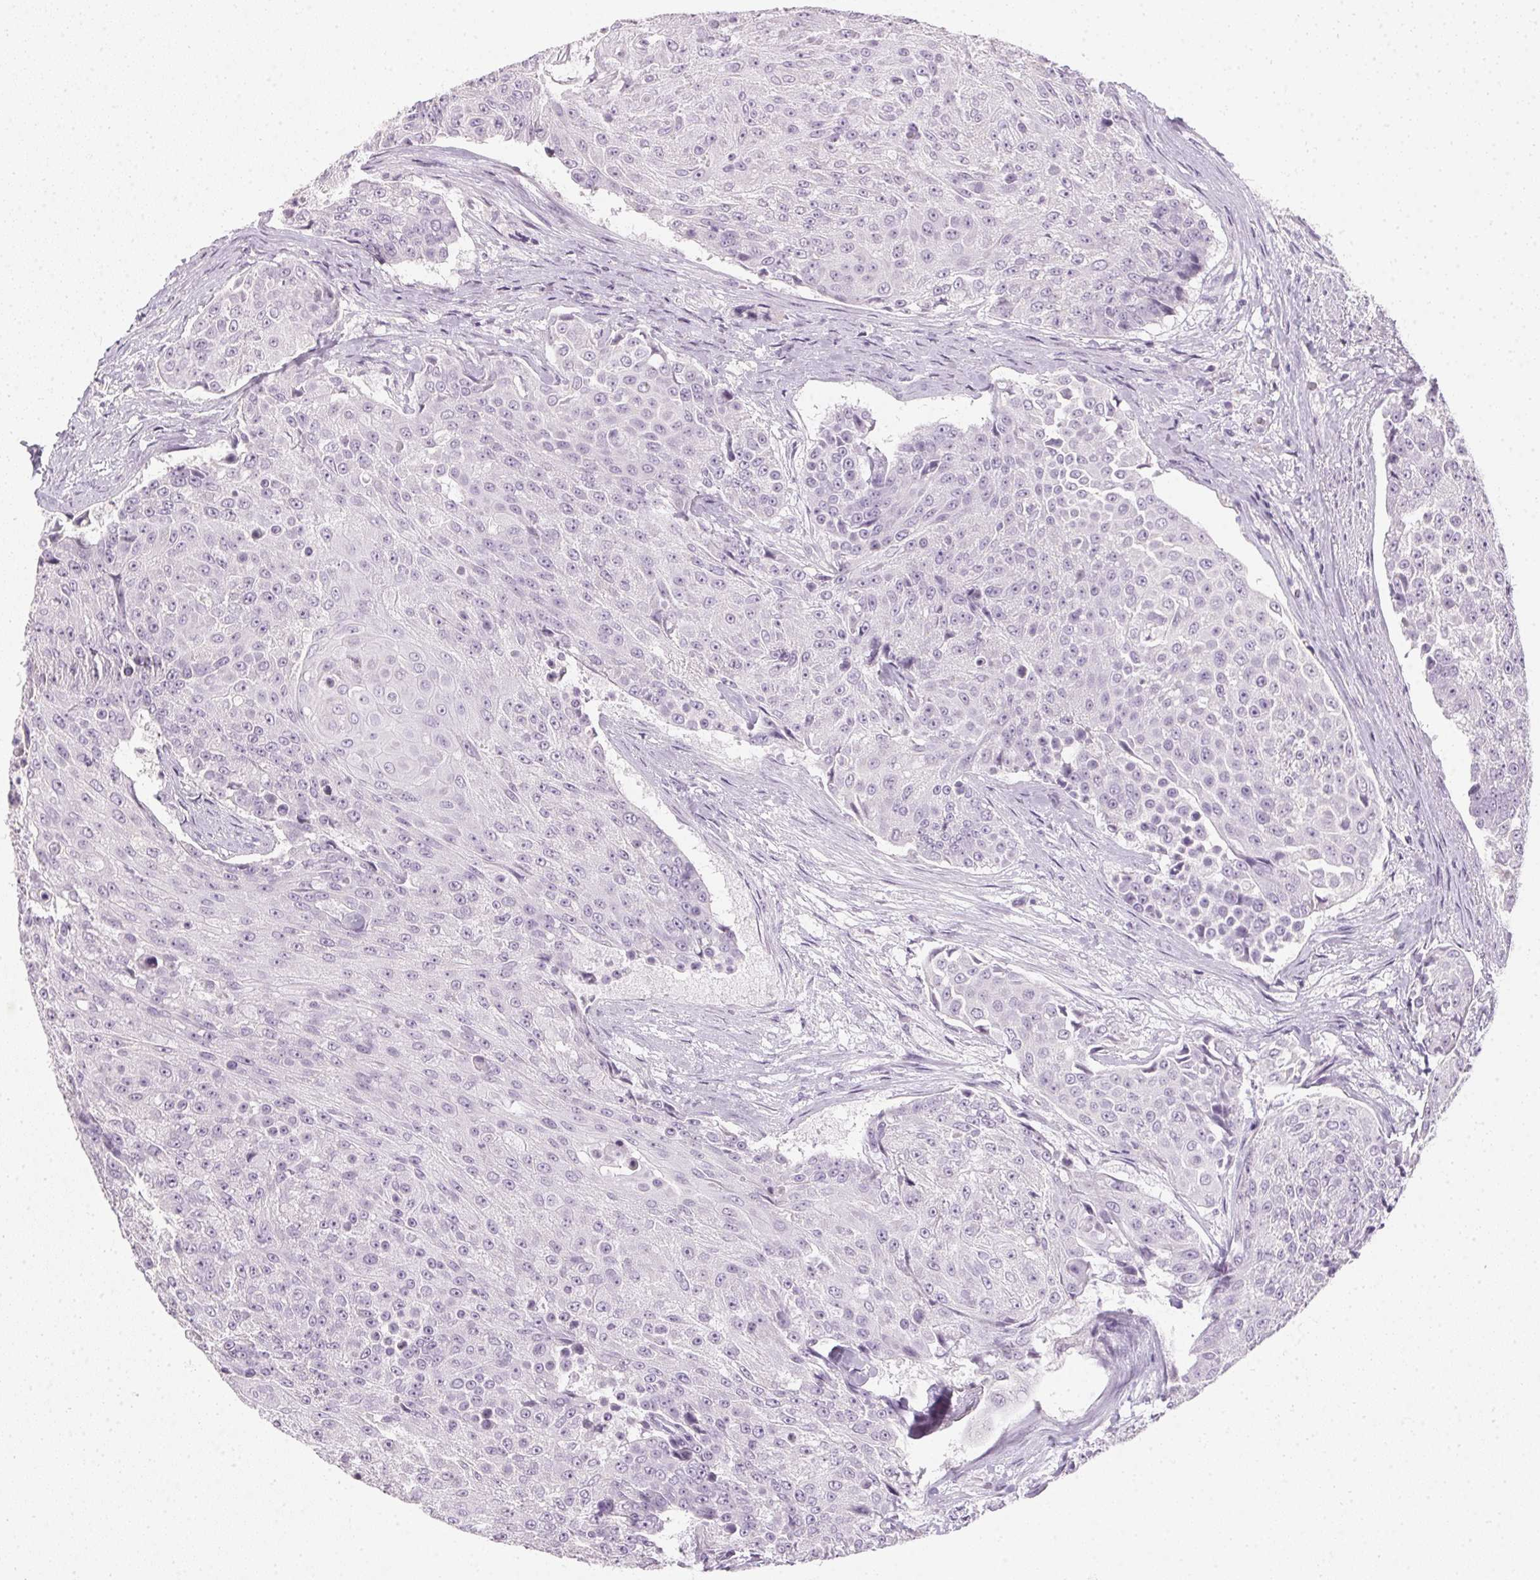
{"staining": {"intensity": "negative", "quantity": "none", "location": "none"}, "tissue": "urothelial cancer", "cell_type": "Tumor cells", "image_type": "cancer", "snomed": [{"axis": "morphology", "description": "Urothelial carcinoma, High grade"}, {"axis": "topography", "description": "Urinary bladder"}], "caption": "High magnification brightfield microscopy of urothelial carcinoma (high-grade) stained with DAB (brown) and counterstained with hematoxylin (blue): tumor cells show no significant staining.", "gene": "TMEM72", "patient": {"sex": "female", "age": 63}}